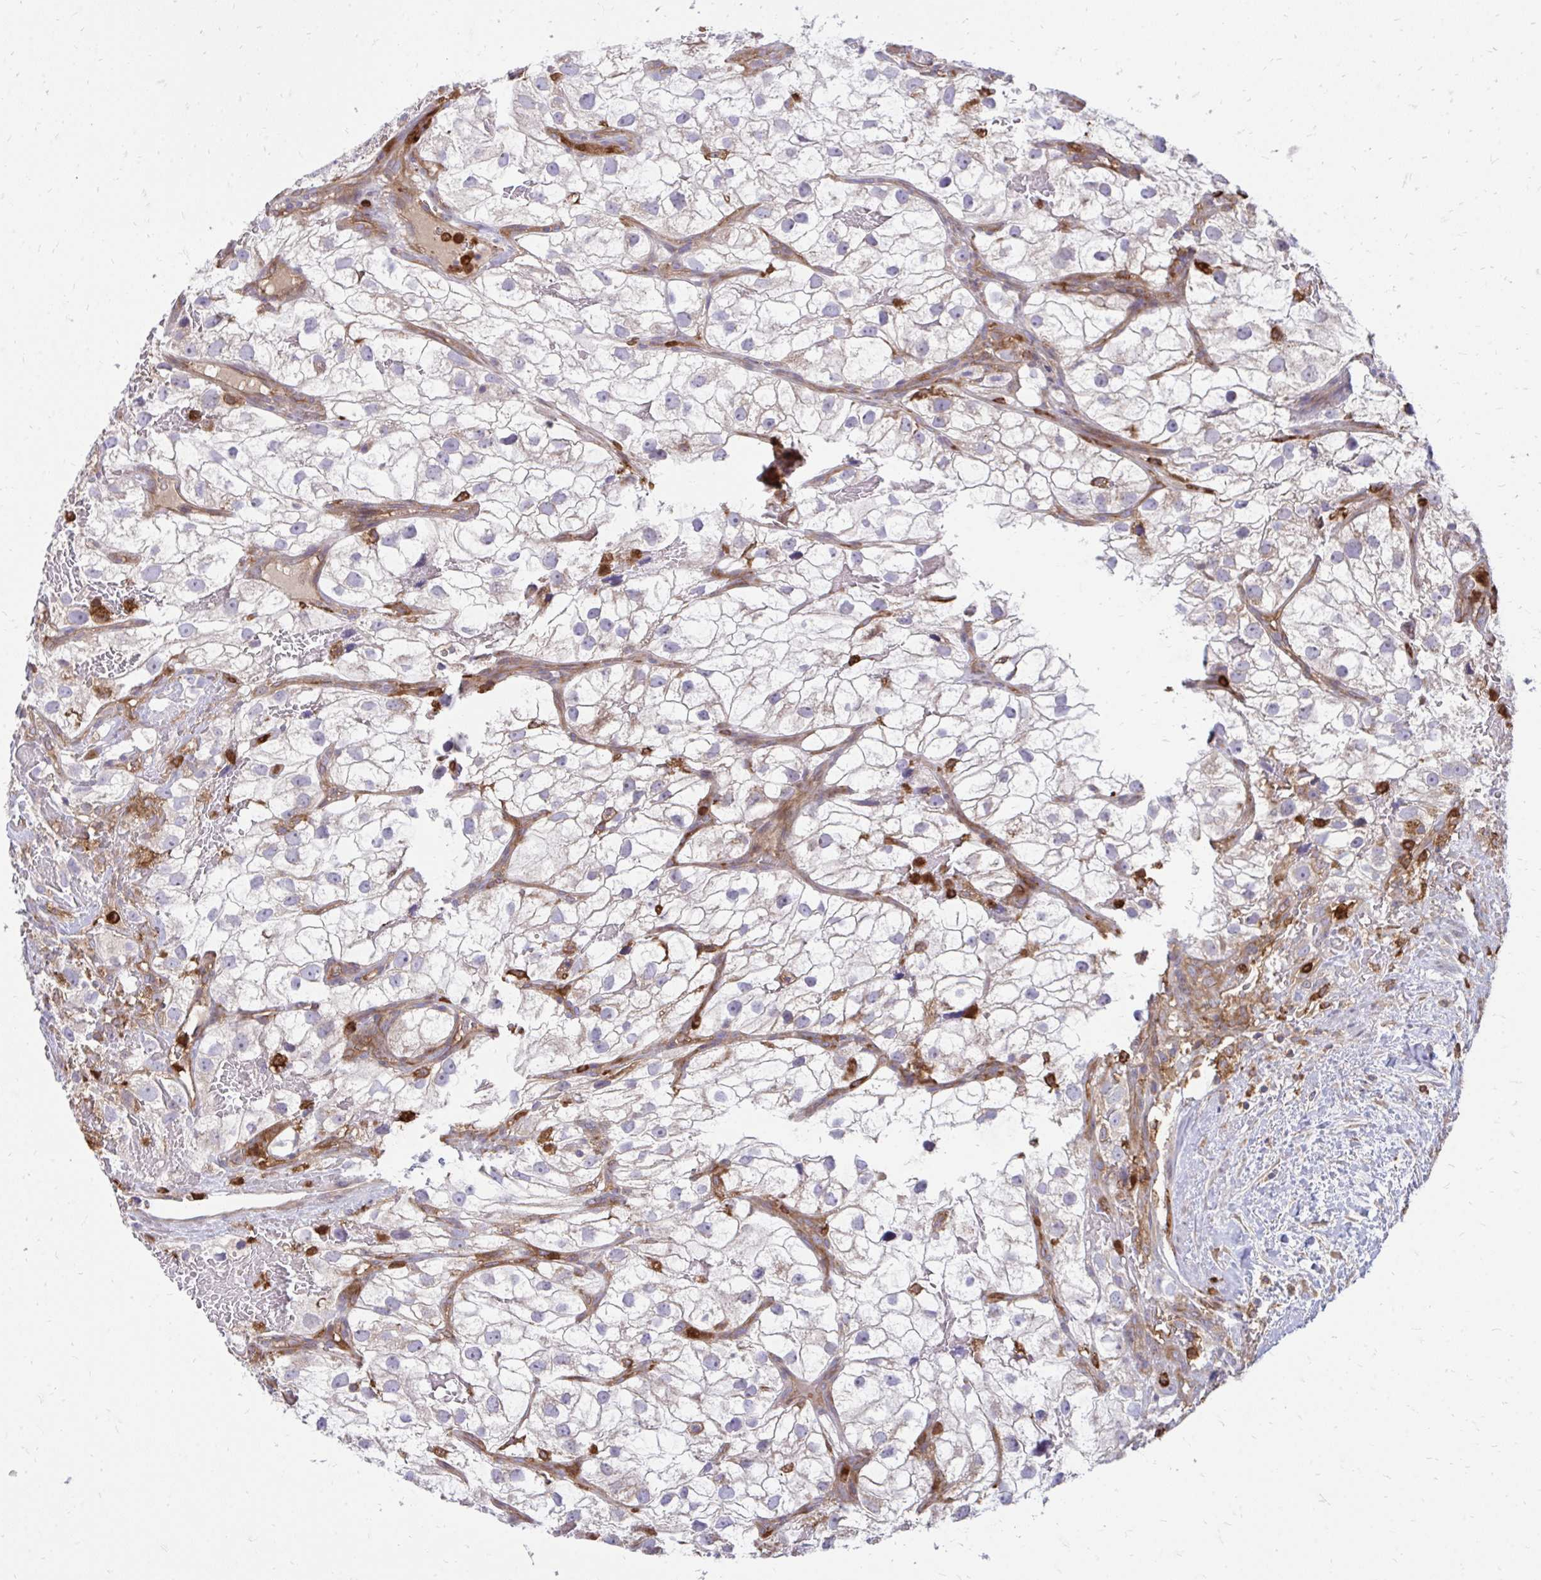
{"staining": {"intensity": "negative", "quantity": "none", "location": "none"}, "tissue": "renal cancer", "cell_type": "Tumor cells", "image_type": "cancer", "snomed": [{"axis": "morphology", "description": "Adenocarcinoma, NOS"}, {"axis": "topography", "description": "Kidney"}], "caption": "The image demonstrates no staining of tumor cells in renal cancer (adenocarcinoma).", "gene": "ASAP1", "patient": {"sex": "male", "age": 59}}